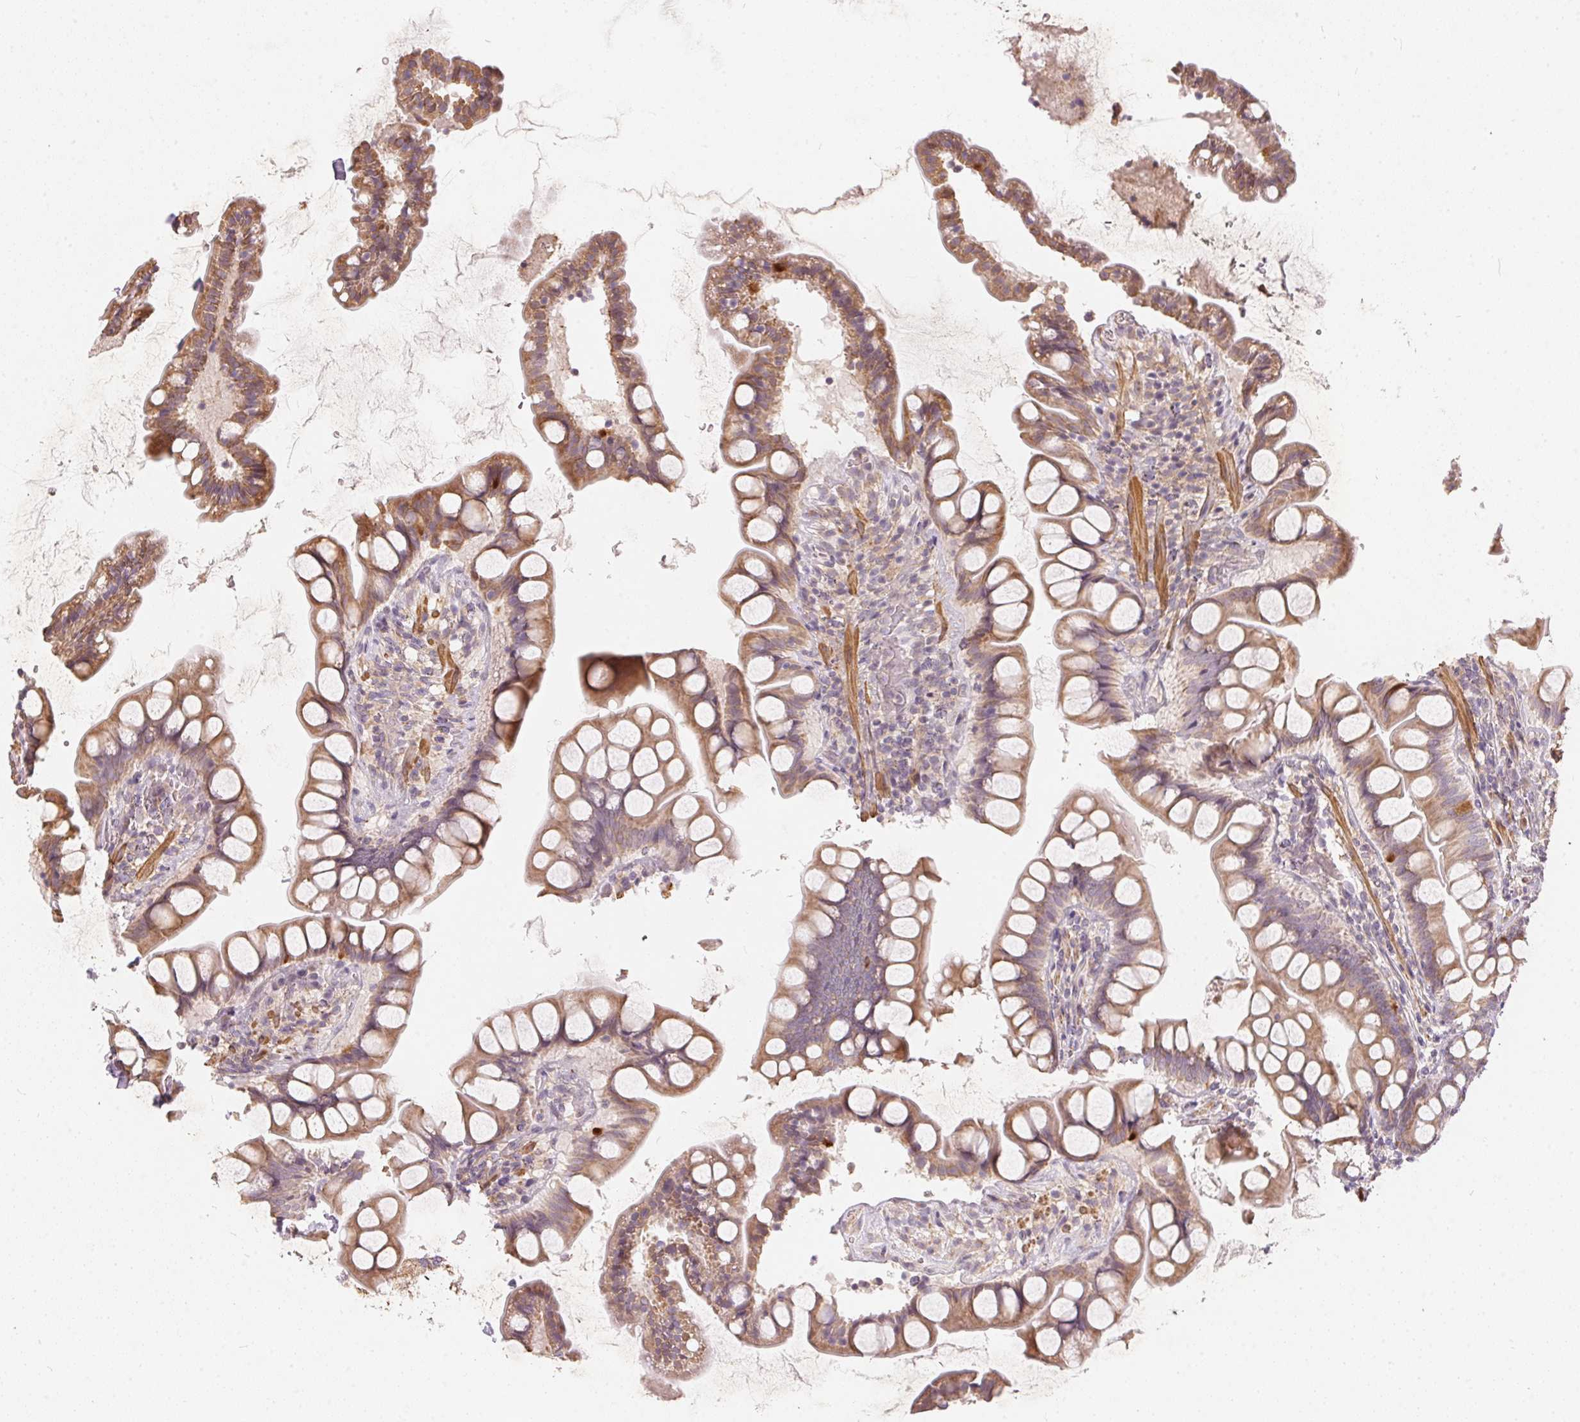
{"staining": {"intensity": "moderate", "quantity": ">75%", "location": "cytoplasmic/membranous"}, "tissue": "small intestine", "cell_type": "Glandular cells", "image_type": "normal", "snomed": [{"axis": "morphology", "description": "Normal tissue, NOS"}, {"axis": "topography", "description": "Small intestine"}], "caption": "Small intestine was stained to show a protein in brown. There is medium levels of moderate cytoplasmic/membranous positivity in approximately >75% of glandular cells.", "gene": "VWA5B2", "patient": {"sex": "male", "age": 70}}